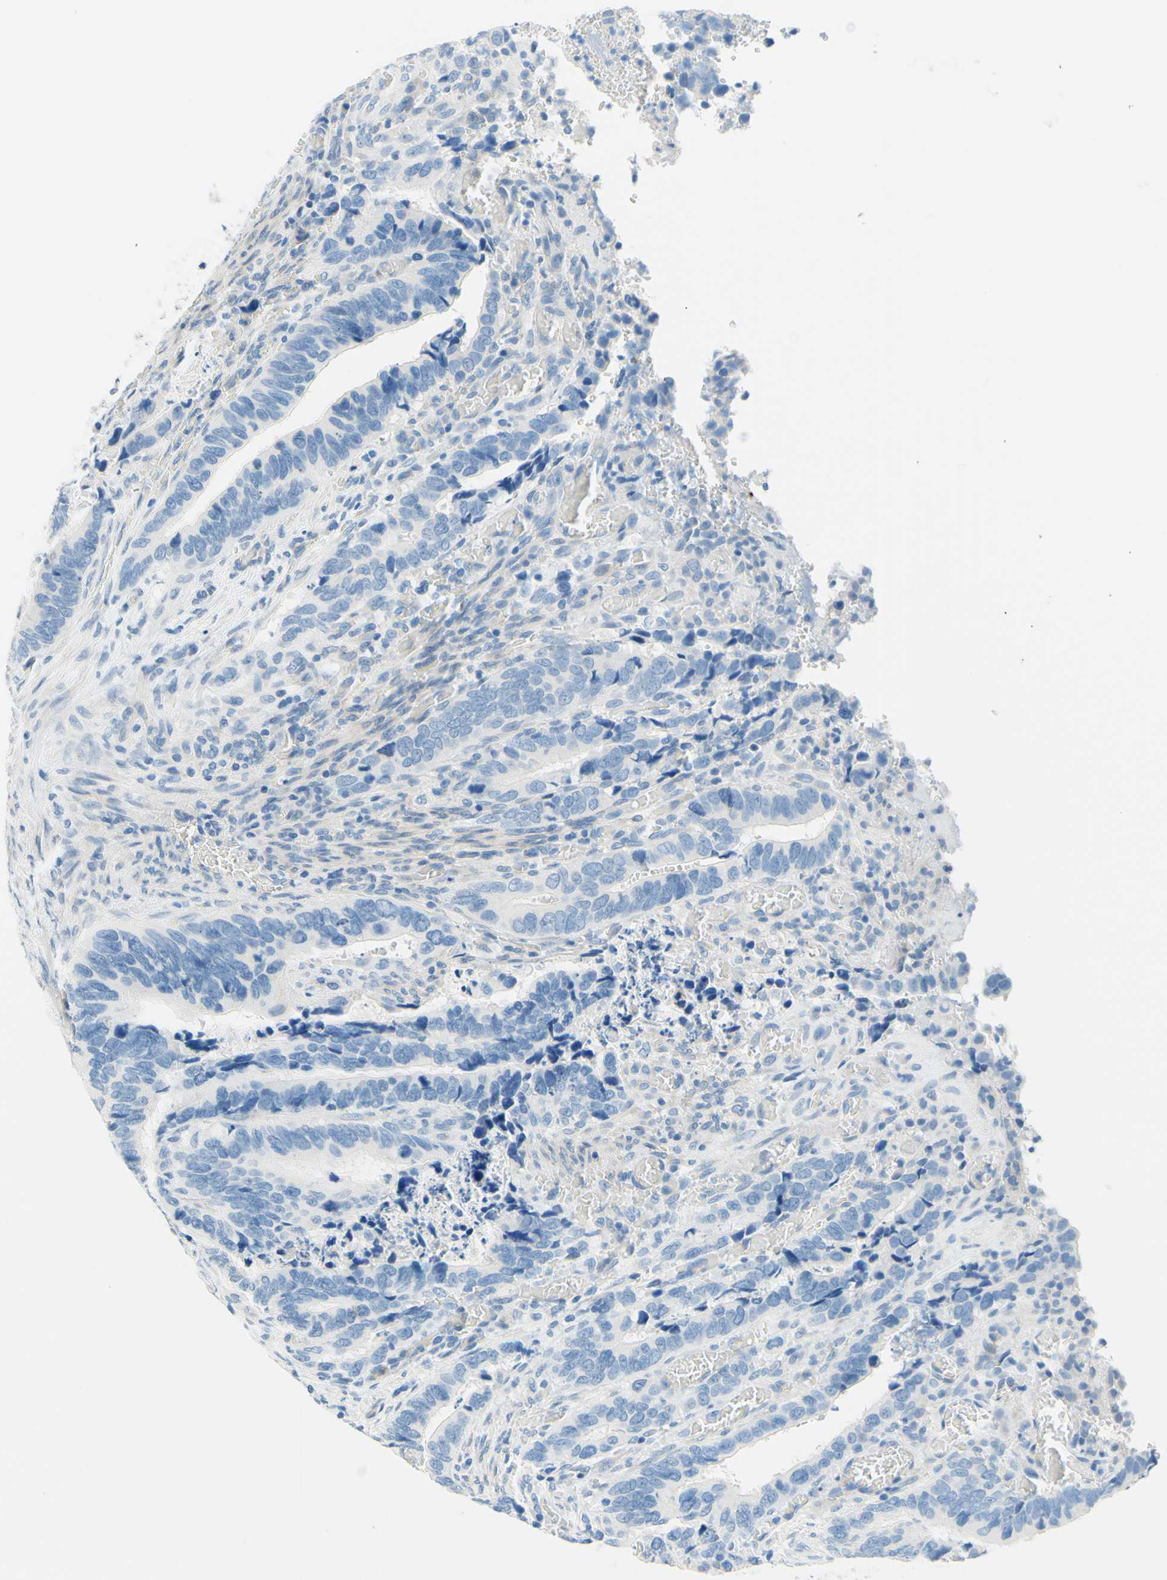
{"staining": {"intensity": "negative", "quantity": "none", "location": "none"}, "tissue": "colorectal cancer", "cell_type": "Tumor cells", "image_type": "cancer", "snomed": [{"axis": "morphology", "description": "Adenocarcinoma, NOS"}, {"axis": "topography", "description": "Colon"}], "caption": "Immunohistochemistry (IHC) of adenocarcinoma (colorectal) reveals no expression in tumor cells.", "gene": "PASD1", "patient": {"sex": "male", "age": 72}}